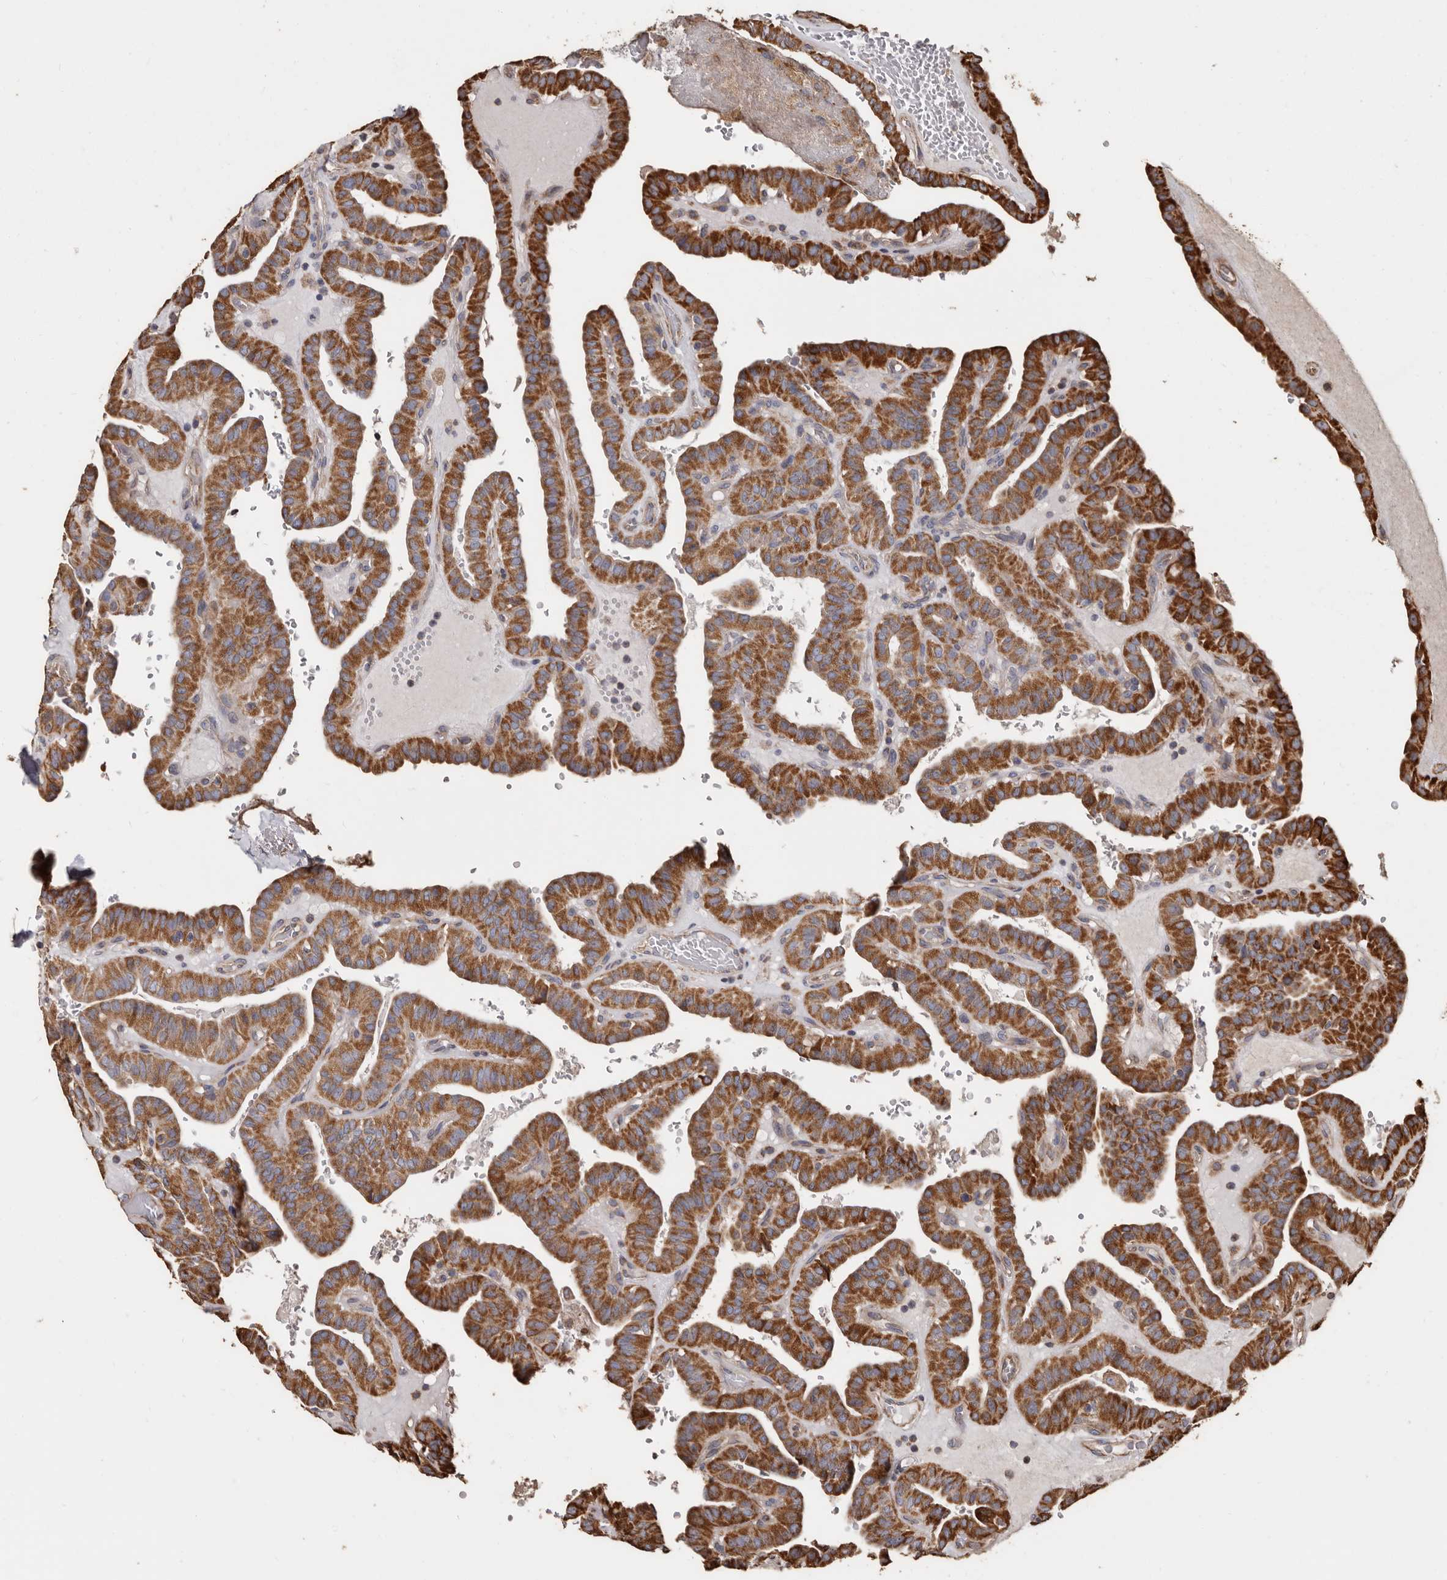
{"staining": {"intensity": "strong", "quantity": ">75%", "location": "cytoplasmic/membranous"}, "tissue": "thyroid cancer", "cell_type": "Tumor cells", "image_type": "cancer", "snomed": [{"axis": "morphology", "description": "Papillary adenocarcinoma, NOS"}, {"axis": "topography", "description": "Thyroid gland"}], "caption": "Human thyroid cancer (papillary adenocarcinoma) stained for a protein (brown) displays strong cytoplasmic/membranous positive staining in approximately >75% of tumor cells.", "gene": "OSGIN2", "patient": {"sex": "male", "age": 77}}